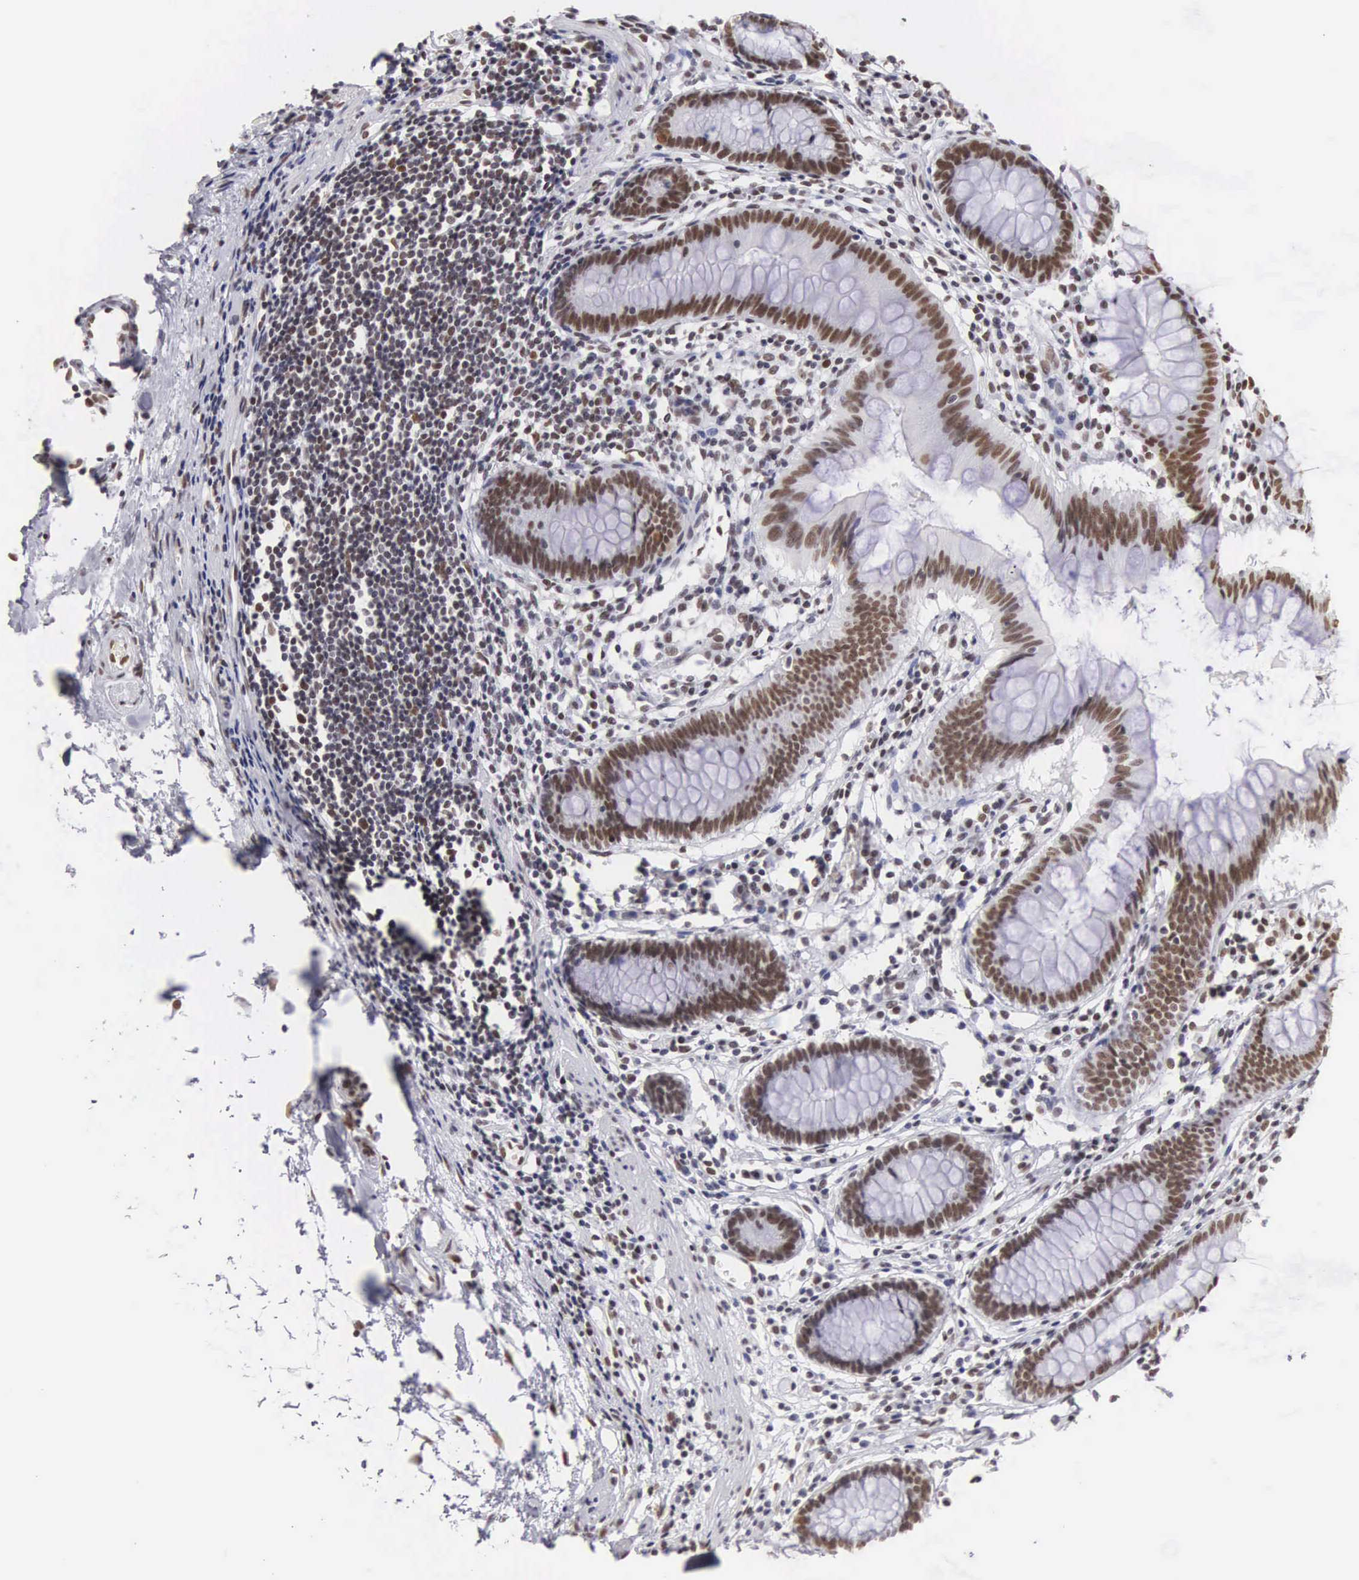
{"staining": {"intensity": "moderate", "quantity": ">75%", "location": "nuclear"}, "tissue": "colon", "cell_type": "Endothelial cells", "image_type": "normal", "snomed": [{"axis": "morphology", "description": "Normal tissue, NOS"}, {"axis": "topography", "description": "Colon"}], "caption": "IHC (DAB) staining of unremarkable colon demonstrates moderate nuclear protein expression in approximately >75% of endothelial cells. (DAB = brown stain, brightfield microscopy at high magnification).", "gene": "CSTF2", "patient": {"sex": "female", "age": 55}}